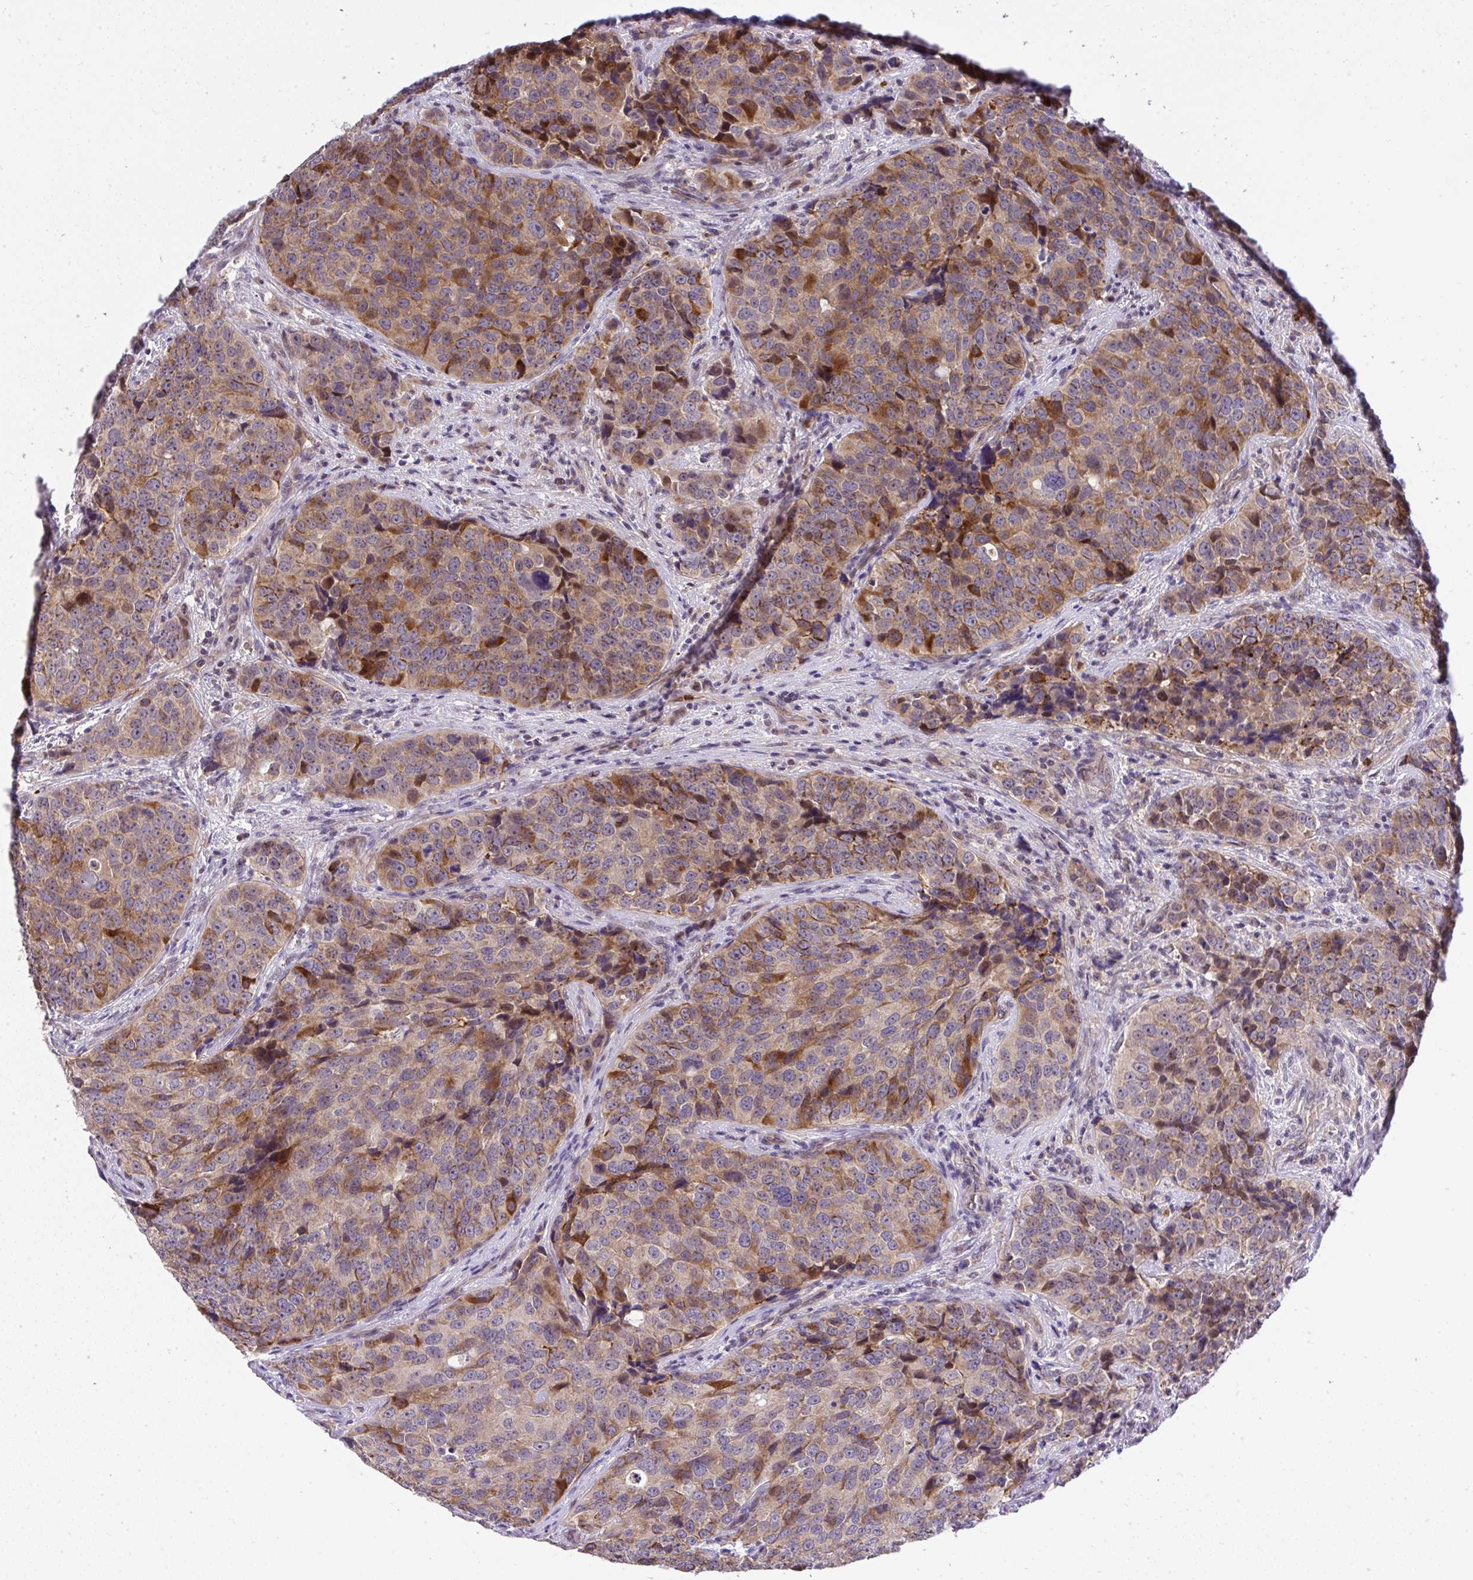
{"staining": {"intensity": "moderate", "quantity": ">75%", "location": "cytoplasmic/membranous,nuclear"}, "tissue": "urothelial cancer", "cell_type": "Tumor cells", "image_type": "cancer", "snomed": [{"axis": "morphology", "description": "Urothelial carcinoma, NOS"}, {"axis": "topography", "description": "Urinary bladder"}], "caption": "Approximately >75% of tumor cells in urothelial cancer show moderate cytoplasmic/membranous and nuclear protein expression as visualized by brown immunohistochemical staining.", "gene": "CHIA", "patient": {"sex": "male", "age": 52}}